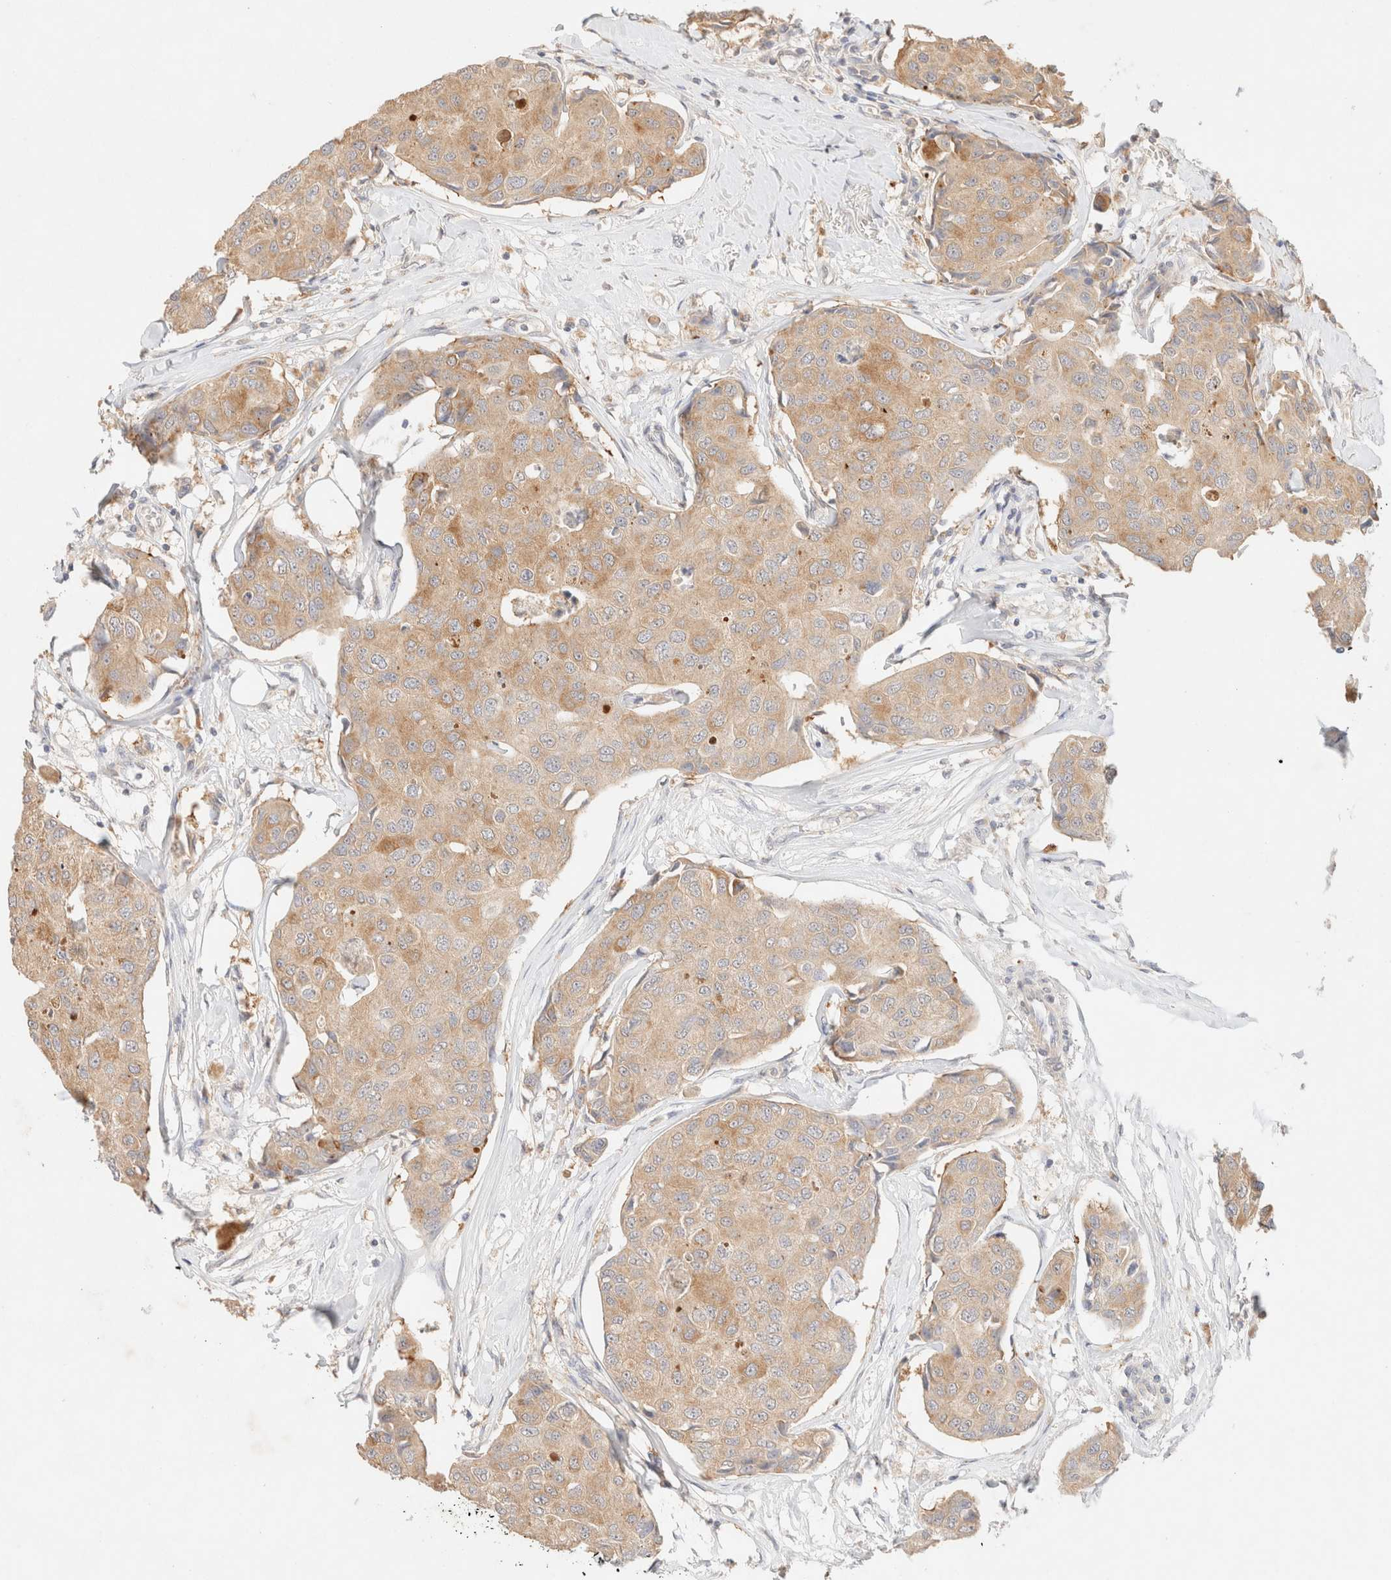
{"staining": {"intensity": "weak", "quantity": ">75%", "location": "cytoplasmic/membranous"}, "tissue": "breast cancer", "cell_type": "Tumor cells", "image_type": "cancer", "snomed": [{"axis": "morphology", "description": "Duct carcinoma"}, {"axis": "topography", "description": "Breast"}], "caption": "The histopathology image demonstrates staining of breast invasive ductal carcinoma, revealing weak cytoplasmic/membranous protein positivity (brown color) within tumor cells.", "gene": "SNTB1", "patient": {"sex": "female", "age": 80}}